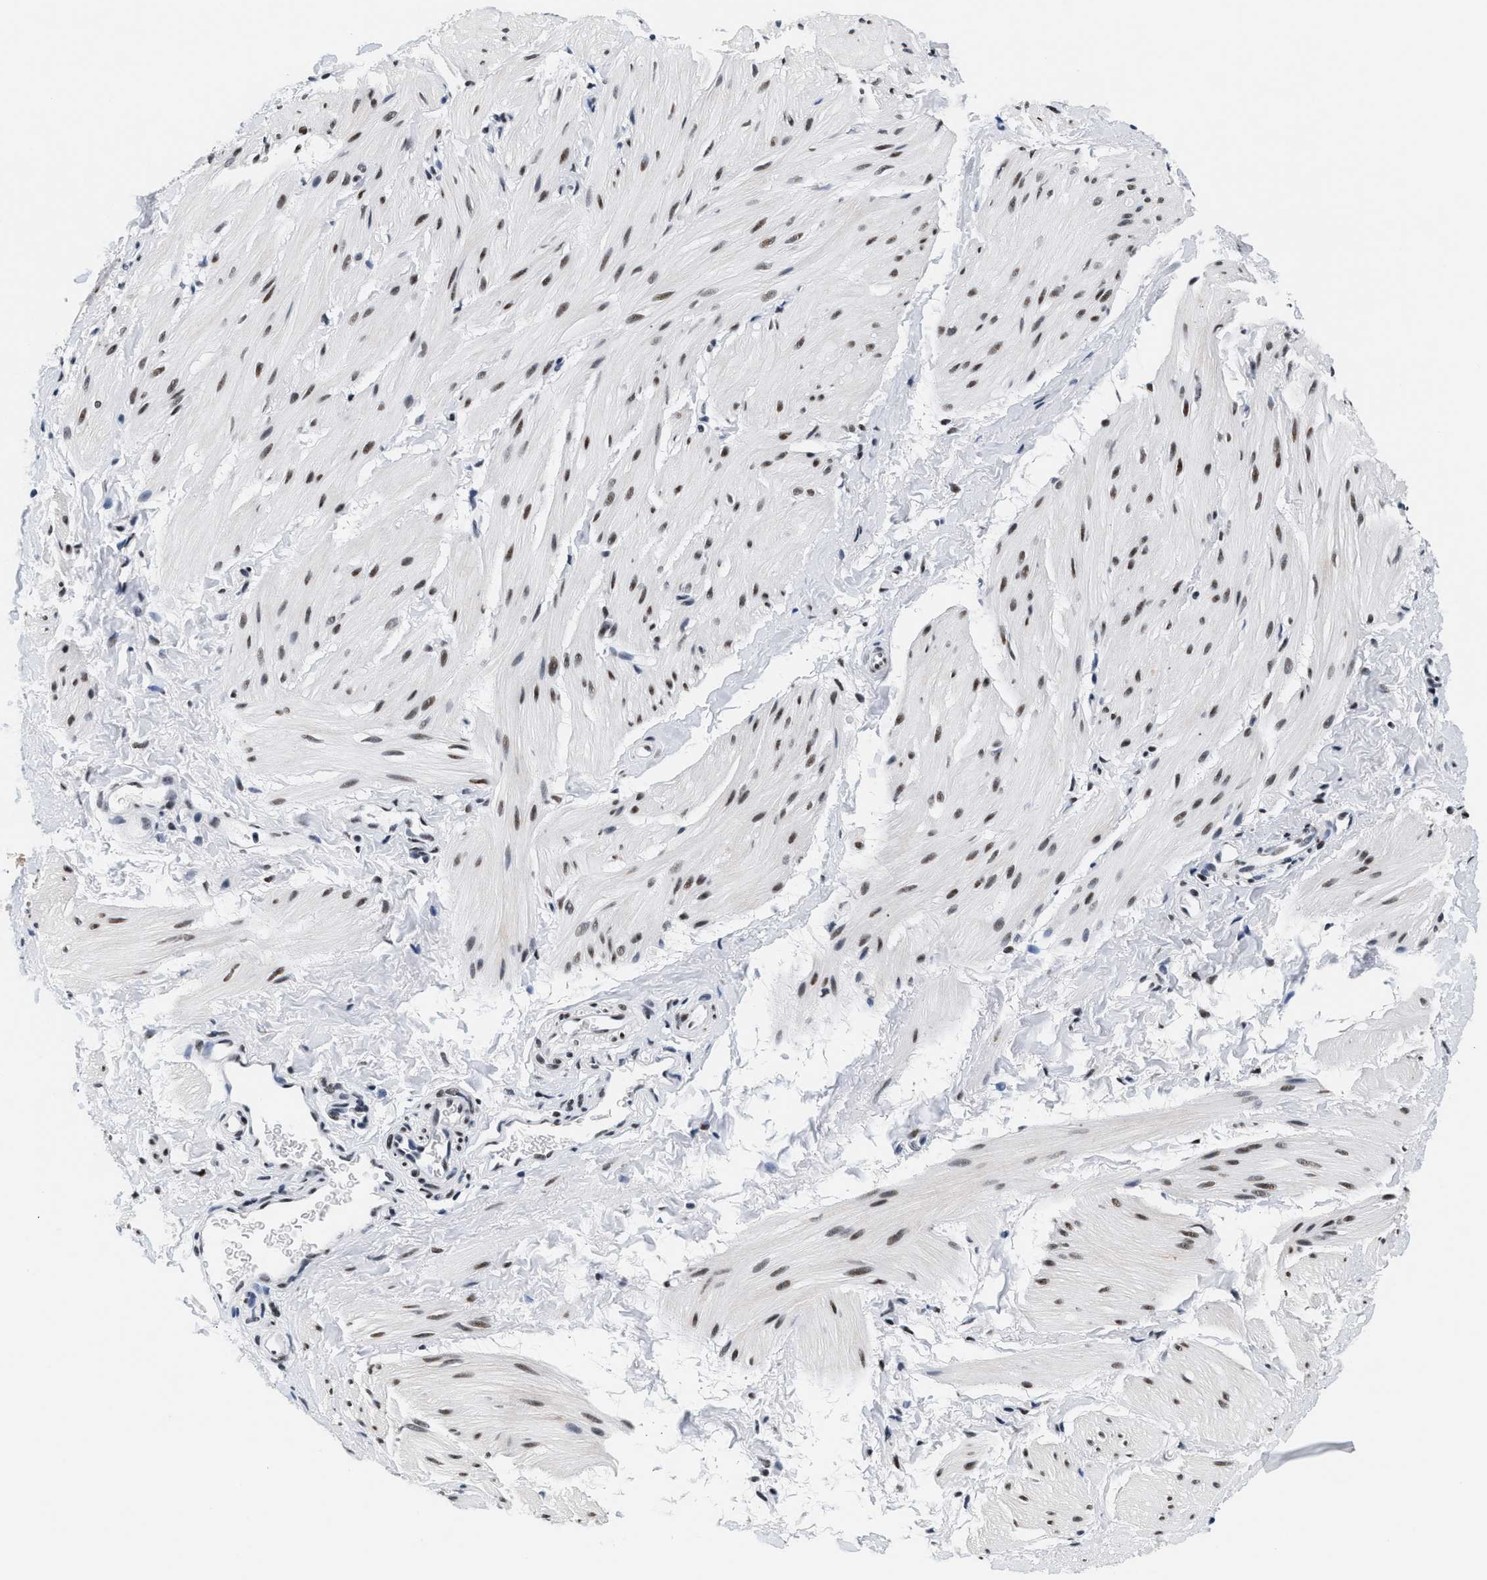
{"staining": {"intensity": "moderate", "quantity": ">75%", "location": "nuclear"}, "tissue": "smooth muscle", "cell_type": "Smooth muscle cells", "image_type": "normal", "snomed": [{"axis": "morphology", "description": "Normal tissue, NOS"}, {"axis": "topography", "description": "Smooth muscle"}], "caption": "Brown immunohistochemical staining in unremarkable smooth muscle reveals moderate nuclear staining in approximately >75% of smooth muscle cells. The staining is performed using DAB (3,3'-diaminobenzidine) brown chromogen to label protein expression. The nuclei are counter-stained blue using hematoxylin.", "gene": "RAD50", "patient": {"sex": "male", "age": 16}}